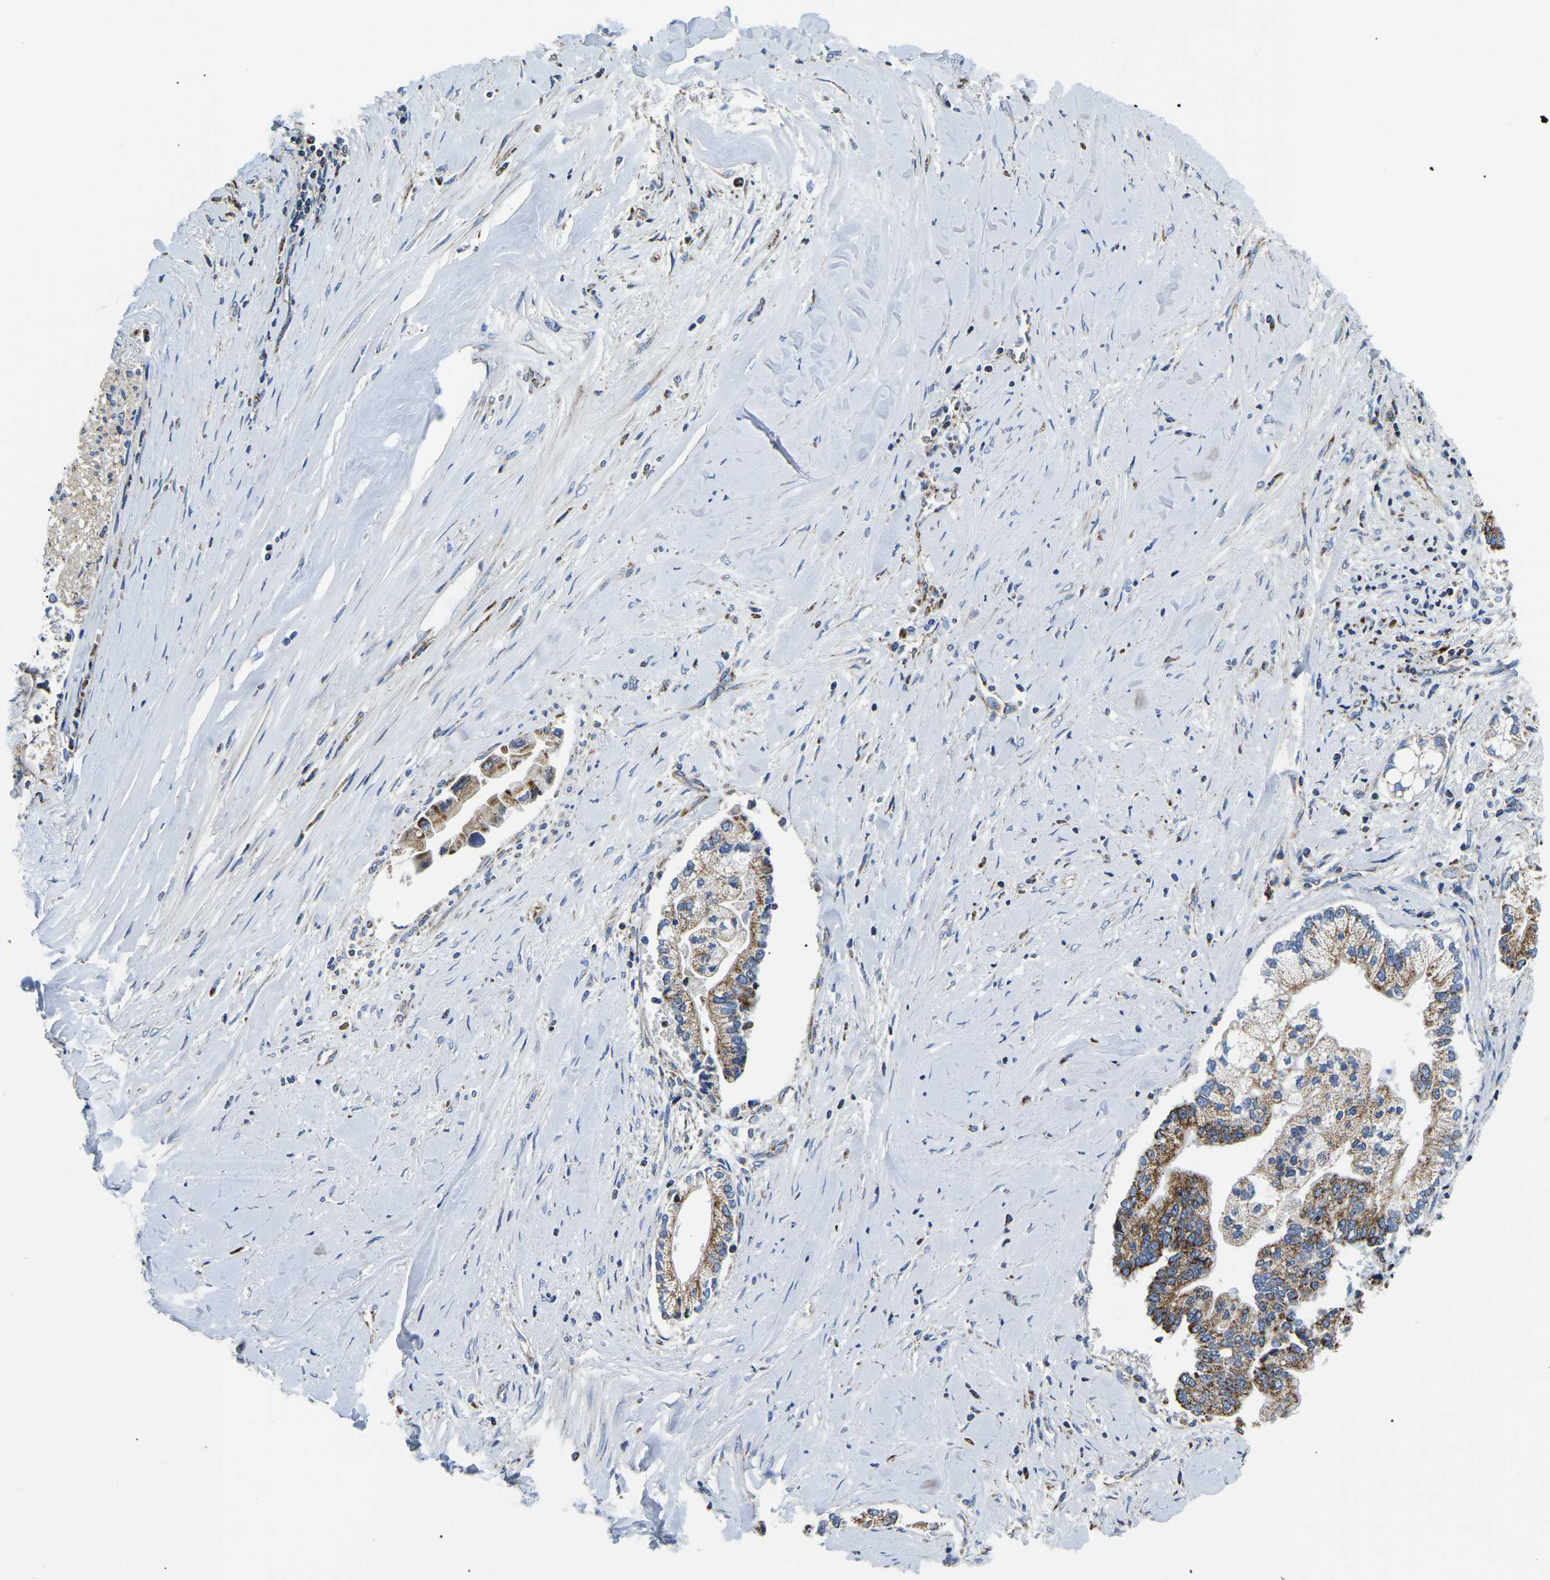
{"staining": {"intensity": "moderate", "quantity": ">75%", "location": "cytoplasmic/membranous"}, "tissue": "liver cancer", "cell_type": "Tumor cells", "image_type": "cancer", "snomed": [{"axis": "morphology", "description": "Cholangiocarcinoma"}, {"axis": "topography", "description": "Liver"}], "caption": "Moderate cytoplasmic/membranous protein expression is present in approximately >75% of tumor cells in liver cancer.", "gene": "PPM1E", "patient": {"sex": "male", "age": 50}}